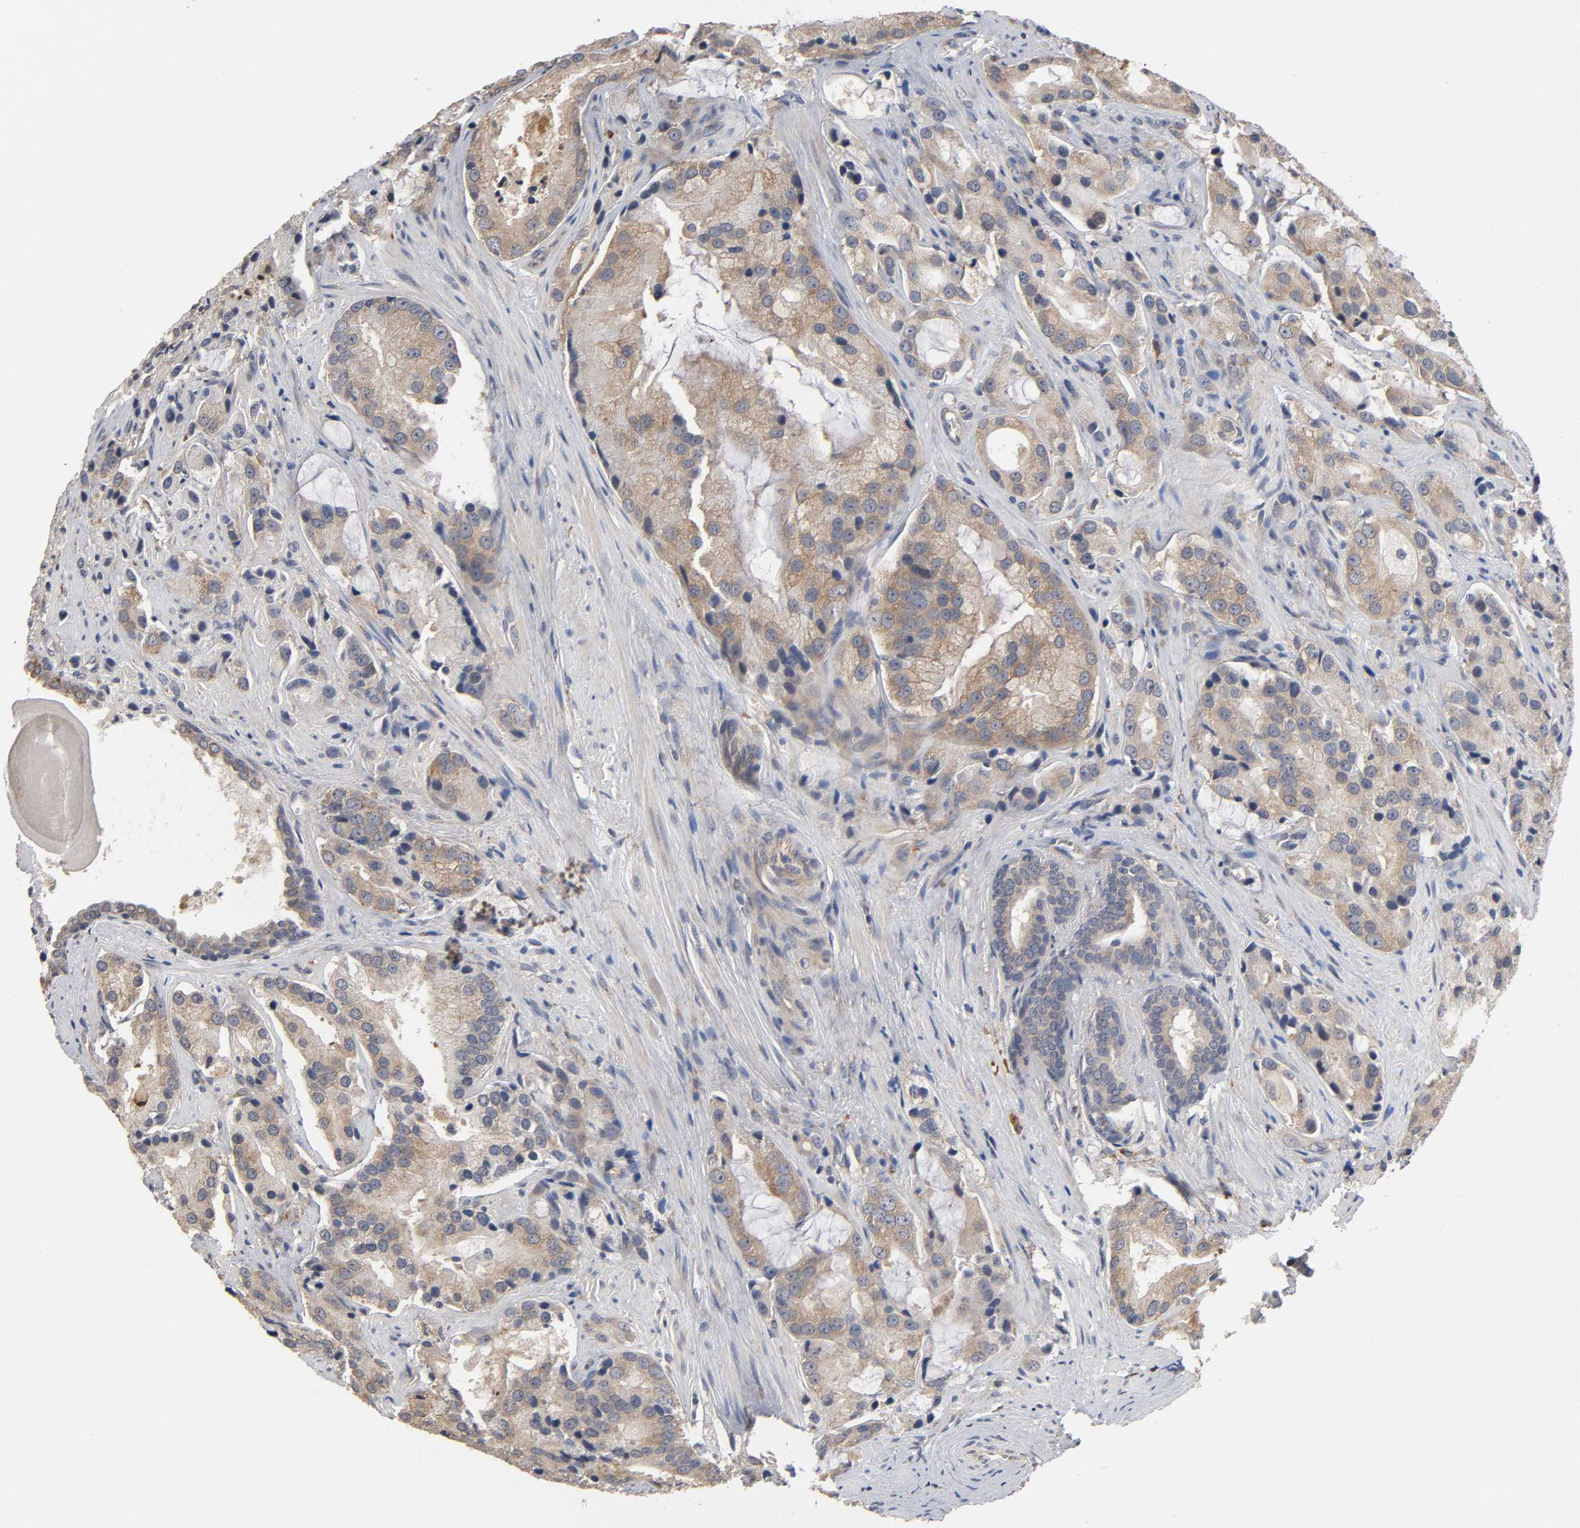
{"staining": {"intensity": "weak", "quantity": ">75%", "location": "cytoplasmic/membranous"}, "tissue": "prostate cancer", "cell_type": "Tumor cells", "image_type": "cancer", "snomed": [{"axis": "morphology", "description": "Adenocarcinoma, High grade"}, {"axis": "topography", "description": "Prostate"}], "caption": "An image showing weak cytoplasmic/membranous expression in about >75% of tumor cells in adenocarcinoma (high-grade) (prostate), as visualized by brown immunohistochemical staining.", "gene": "HDLBP", "patient": {"sex": "male", "age": 70}}